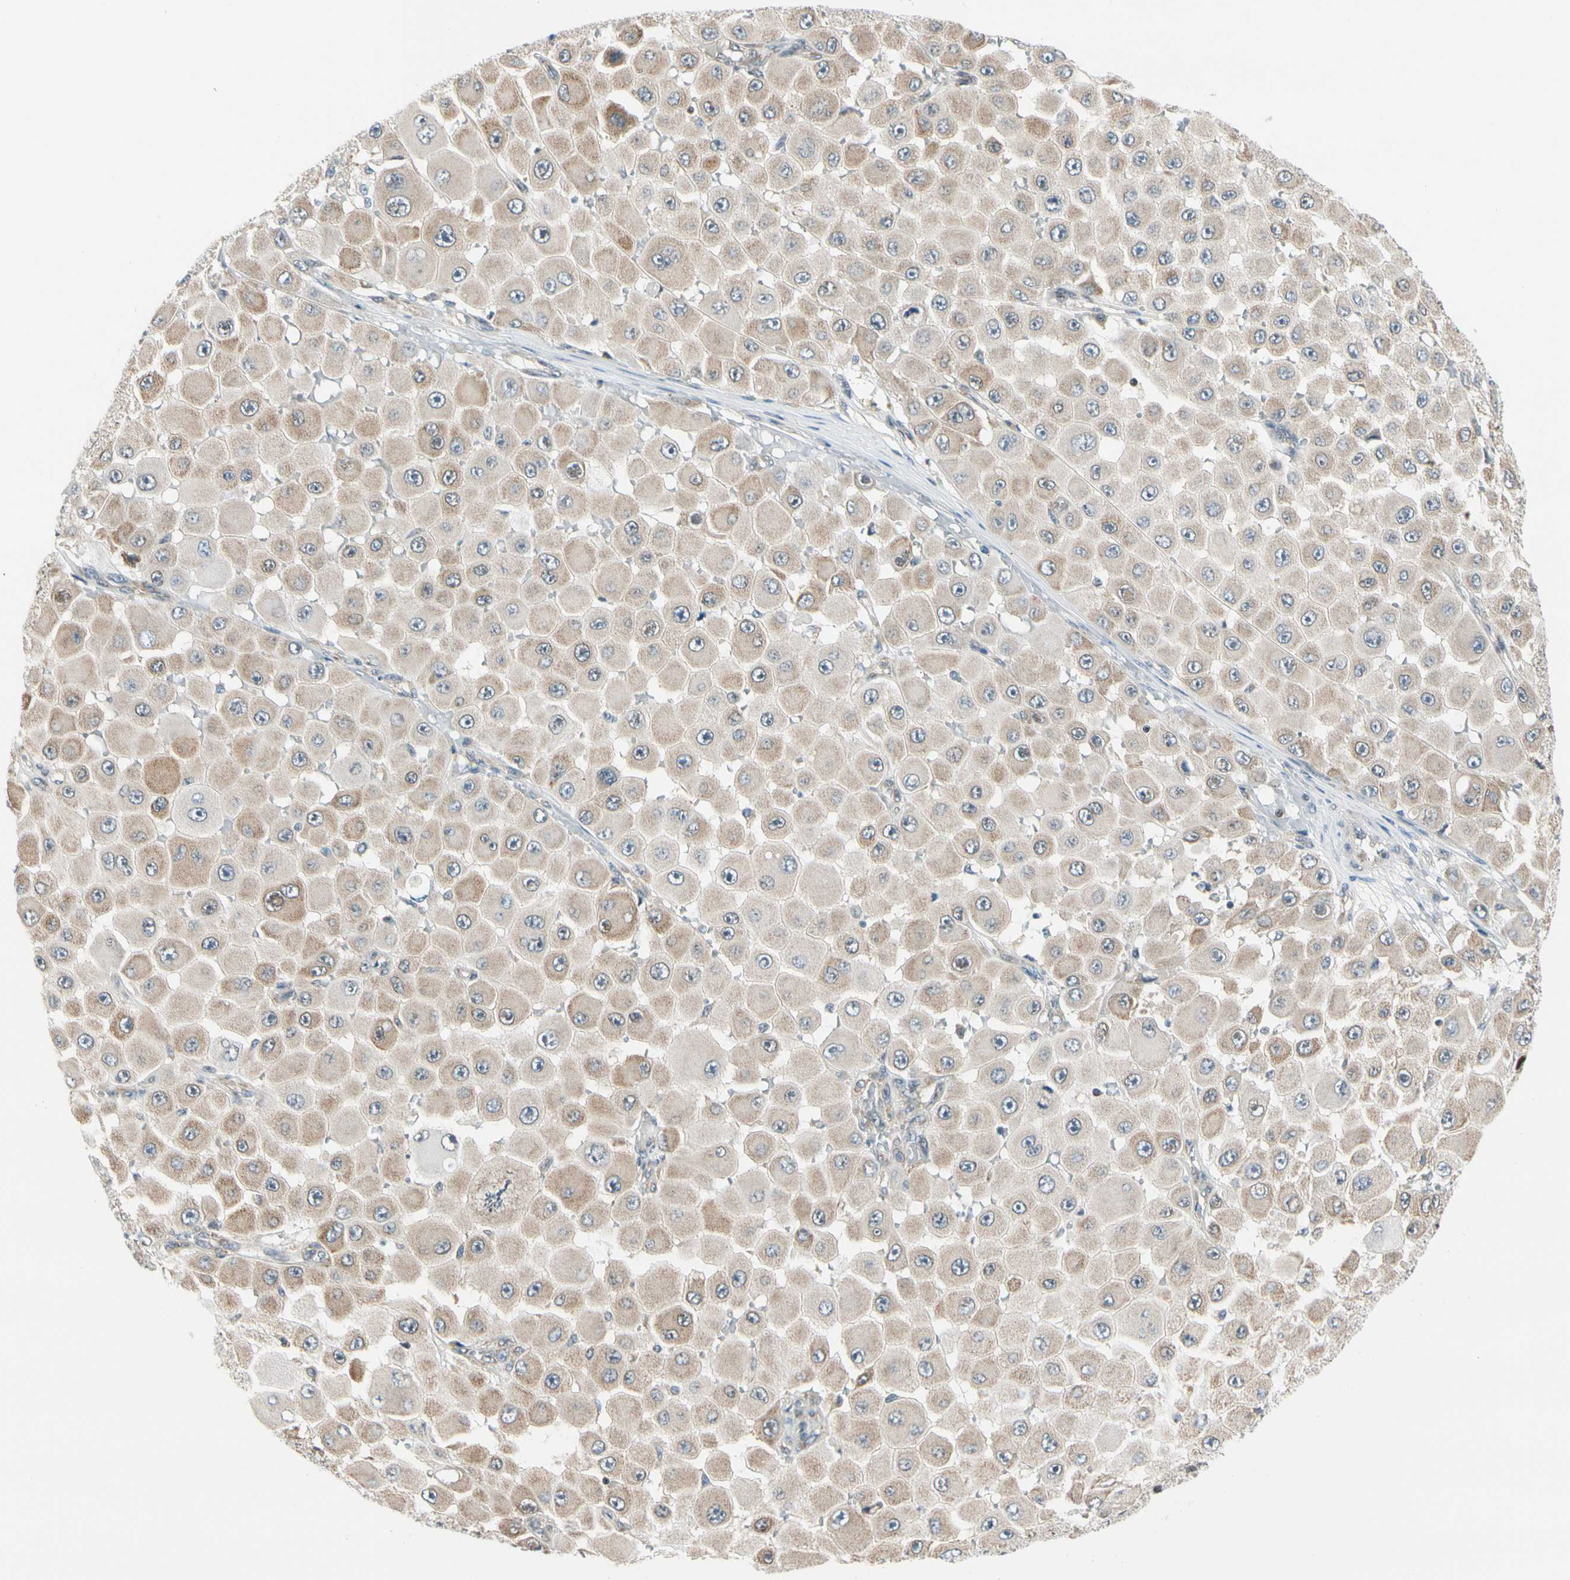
{"staining": {"intensity": "strong", "quantity": "25%-75%", "location": "cytoplasmic/membranous,nuclear"}, "tissue": "melanoma", "cell_type": "Tumor cells", "image_type": "cancer", "snomed": [{"axis": "morphology", "description": "Malignant melanoma, NOS"}, {"axis": "topography", "description": "Skin"}], "caption": "The image reveals a brown stain indicating the presence of a protein in the cytoplasmic/membranous and nuclear of tumor cells in malignant melanoma. The protein is shown in brown color, while the nuclei are stained blue.", "gene": "DAXX", "patient": {"sex": "female", "age": 81}}